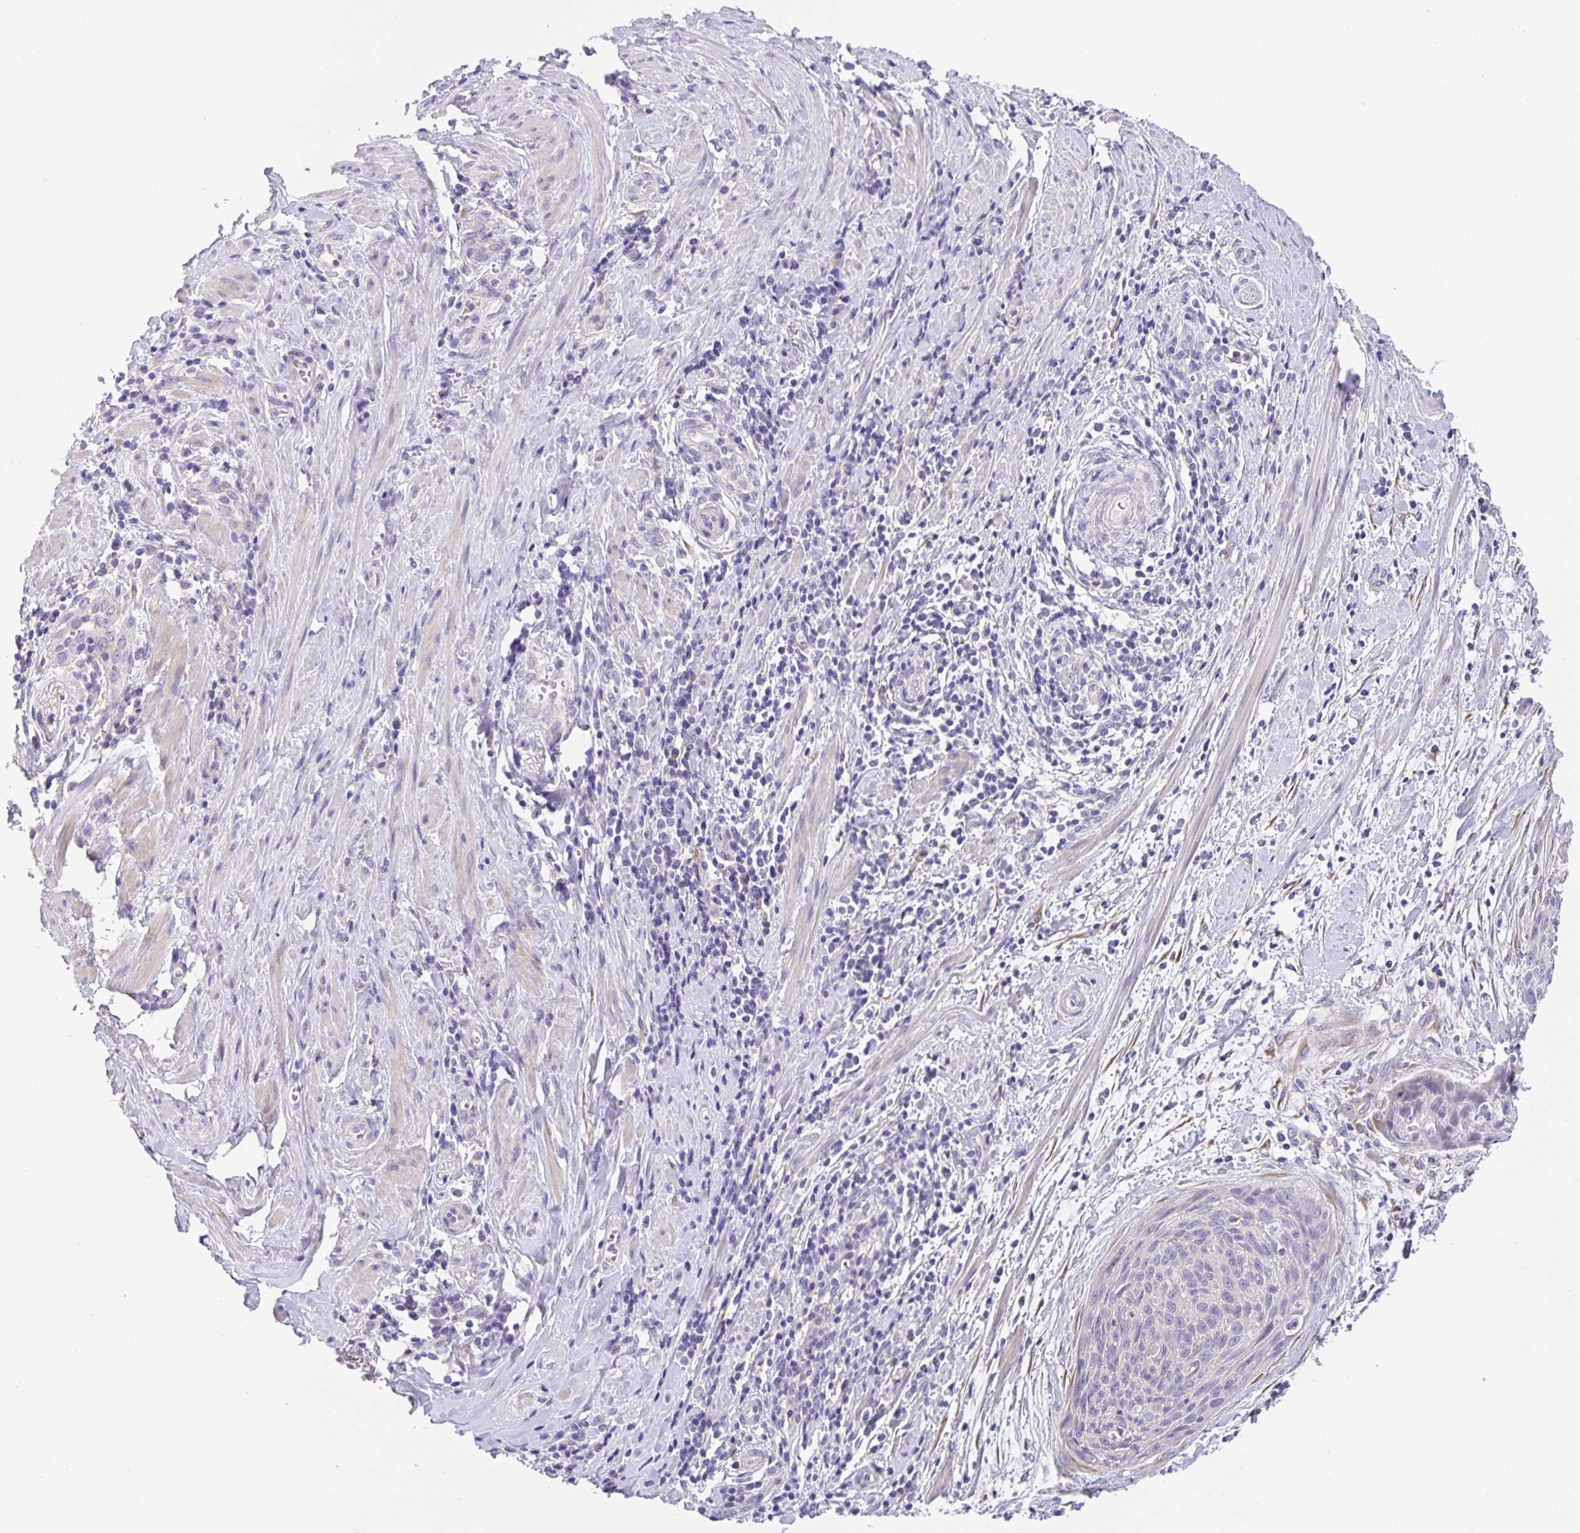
{"staining": {"intensity": "negative", "quantity": "none", "location": "none"}, "tissue": "cervical cancer", "cell_type": "Tumor cells", "image_type": "cancer", "snomed": [{"axis": "morphology", "description": "Squamous cell carcinoma, NOS"}, {"axis": "topography", "description": "Cervix"}], "caption": "DAB (3,3'-diaminobenzidine) immunohistochemical staining of human cervical cancer demonstrates no significant positivity in tumor cells.", "gene": "PRR36", "patient": {"sex": "female", "age": 55}}